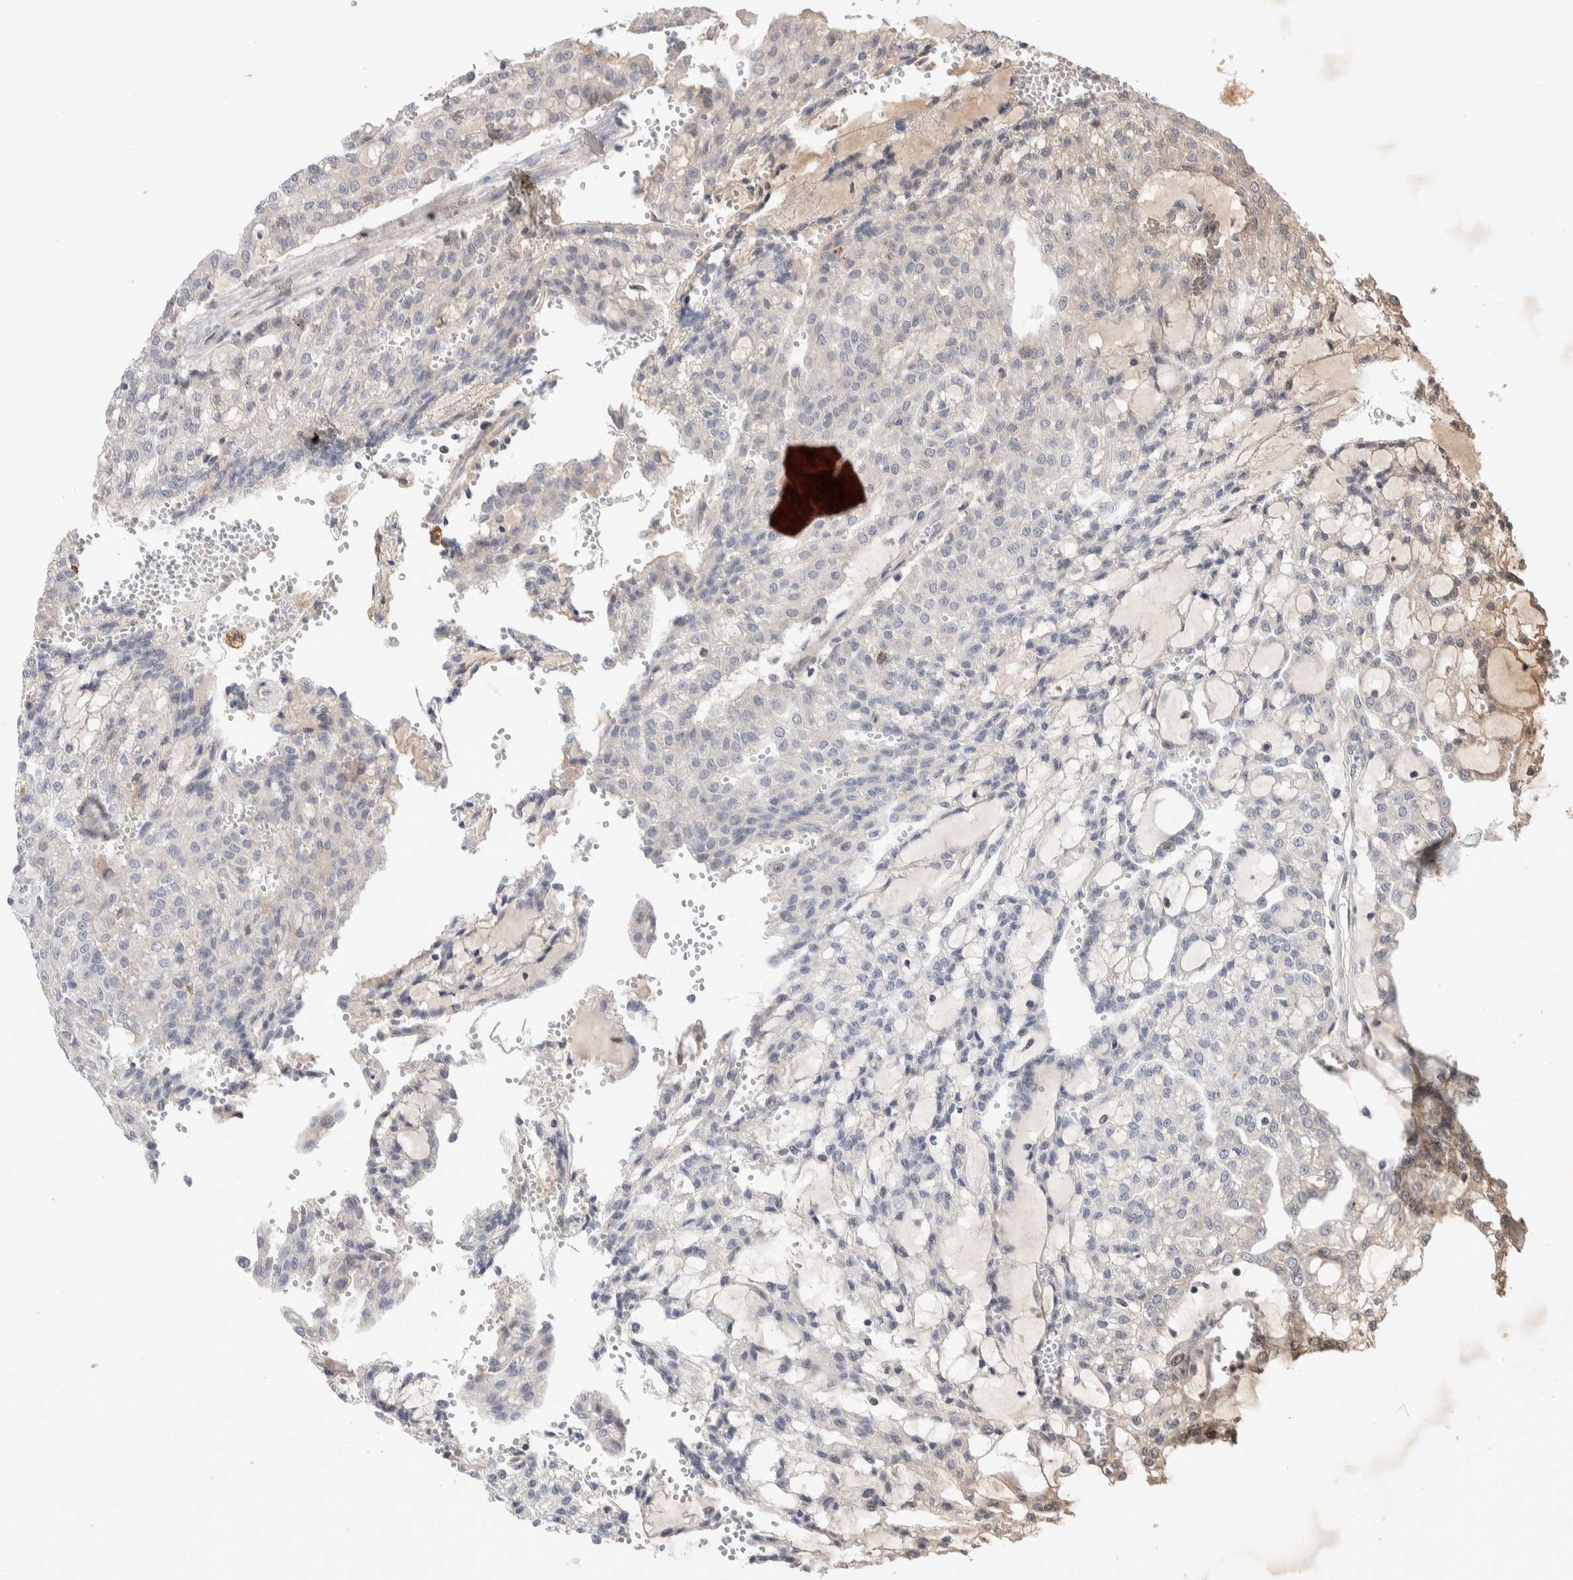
{"staining": {"intensity": "negative", "quantity": "none", "location": "none"}, "tissue": "renal cancer", "cell_type": "Tumor cells", "image_type": "cancer", "snomed": [{"axis": "morphology", "description": "Adenocarcinoma, NOS"}, {"axis": "topography", "description": "Kidney"}], "caption": "This is an IHC photomicrograph of human adenocarcinoma (renal). There is no expression in tumor cells.", "gene": "PRDM15", "patient": {"sex": "male", "age": 63}}